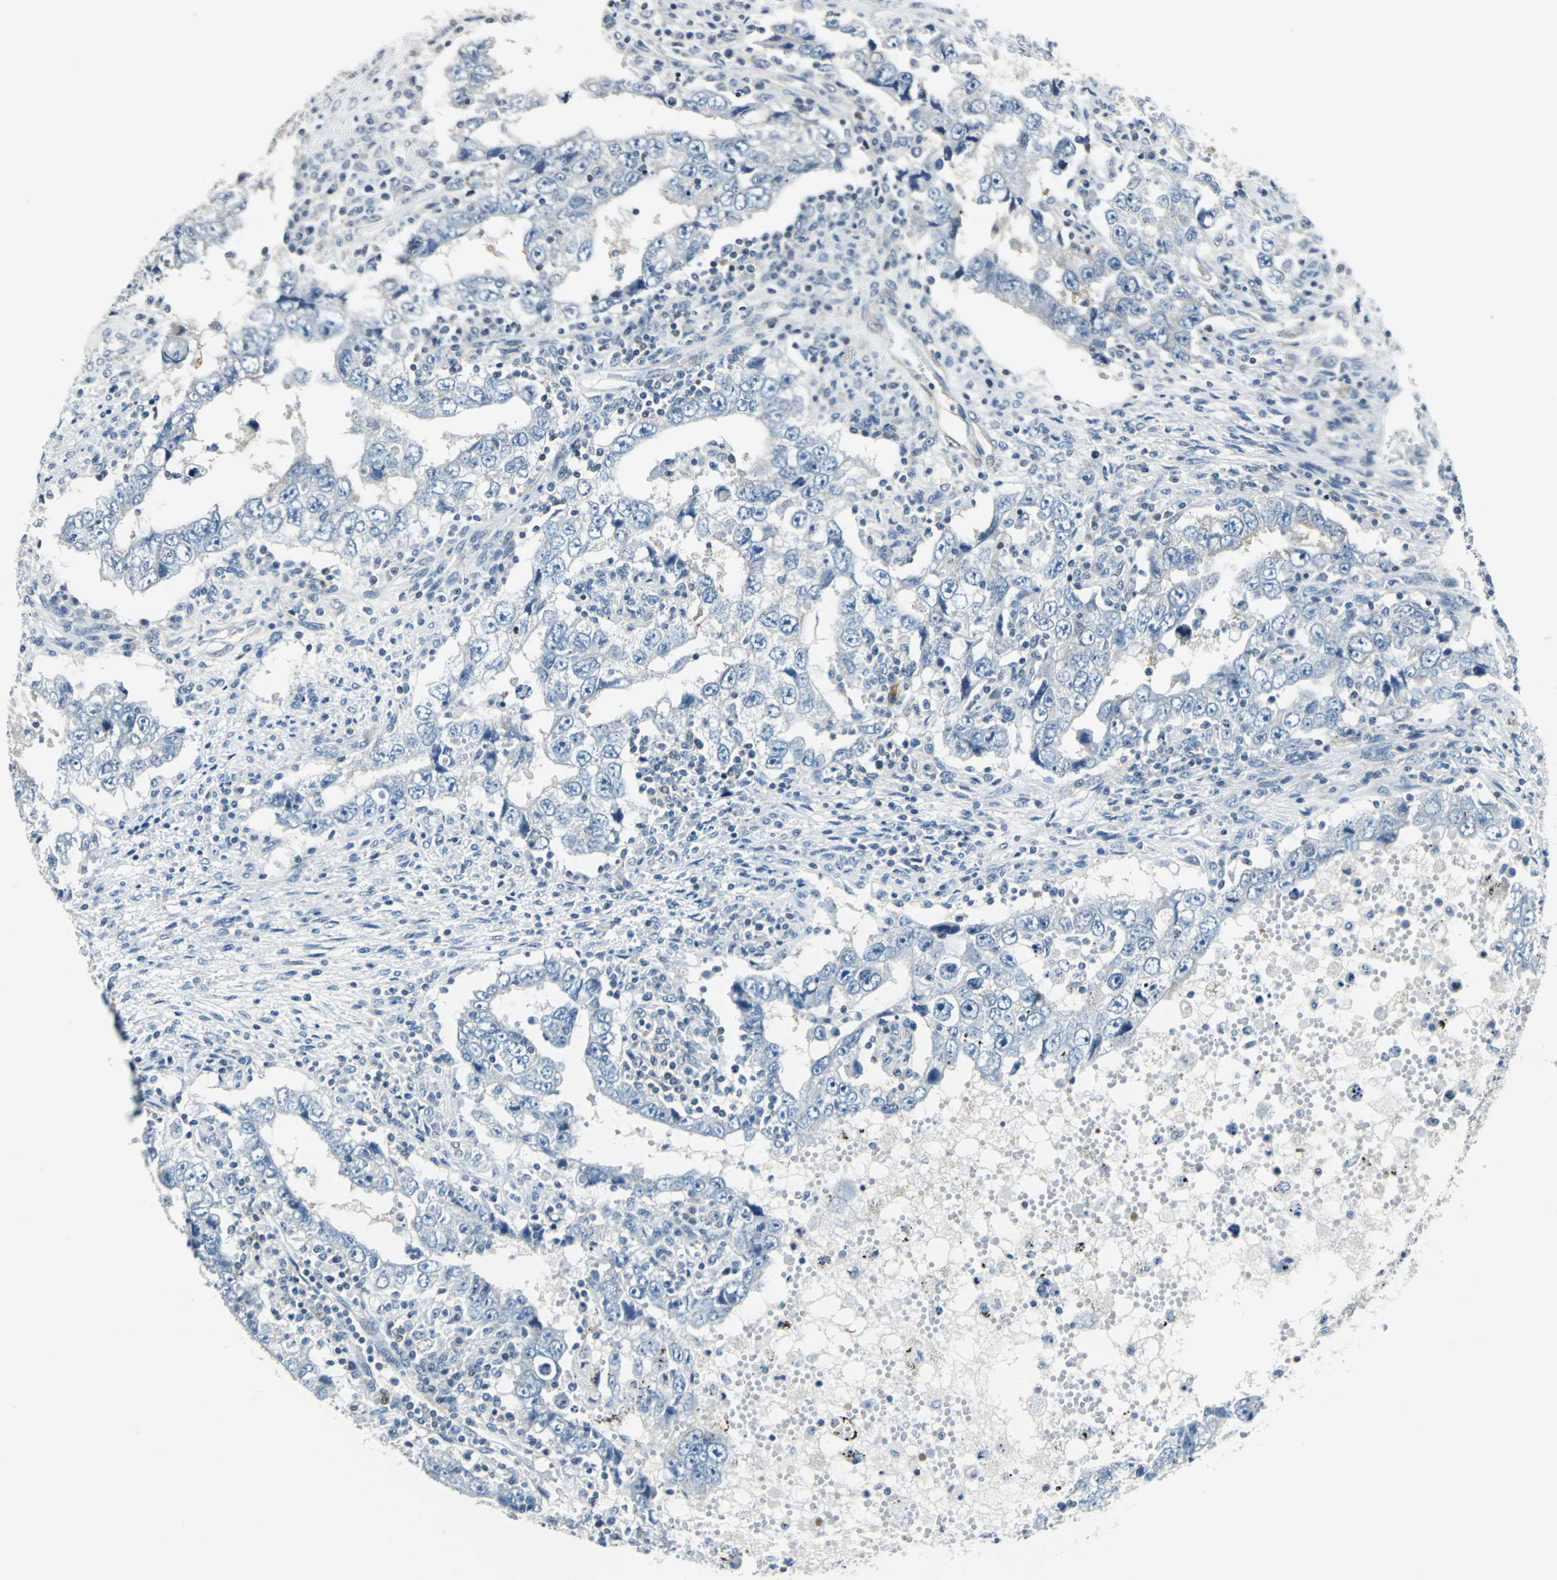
{"staining": {"intensity": "negative", "quantity": "none", "location": "none"}, "tissue": "testis cancer", "cell_type": "Tumor cells", "image_type": "cancer", "snomed": [{"axis": "morphology", "description": "Carcinoma, Embryonal, NOS"}, {"axis": "topography", "description": "Testis"}], "caption": "A histopathology image of human testis cancer (embryonal carcinoma) is negative for staining in tumor cells.", "gene": "HCFC2", "patient": {"sex": "male", "age": 26}}